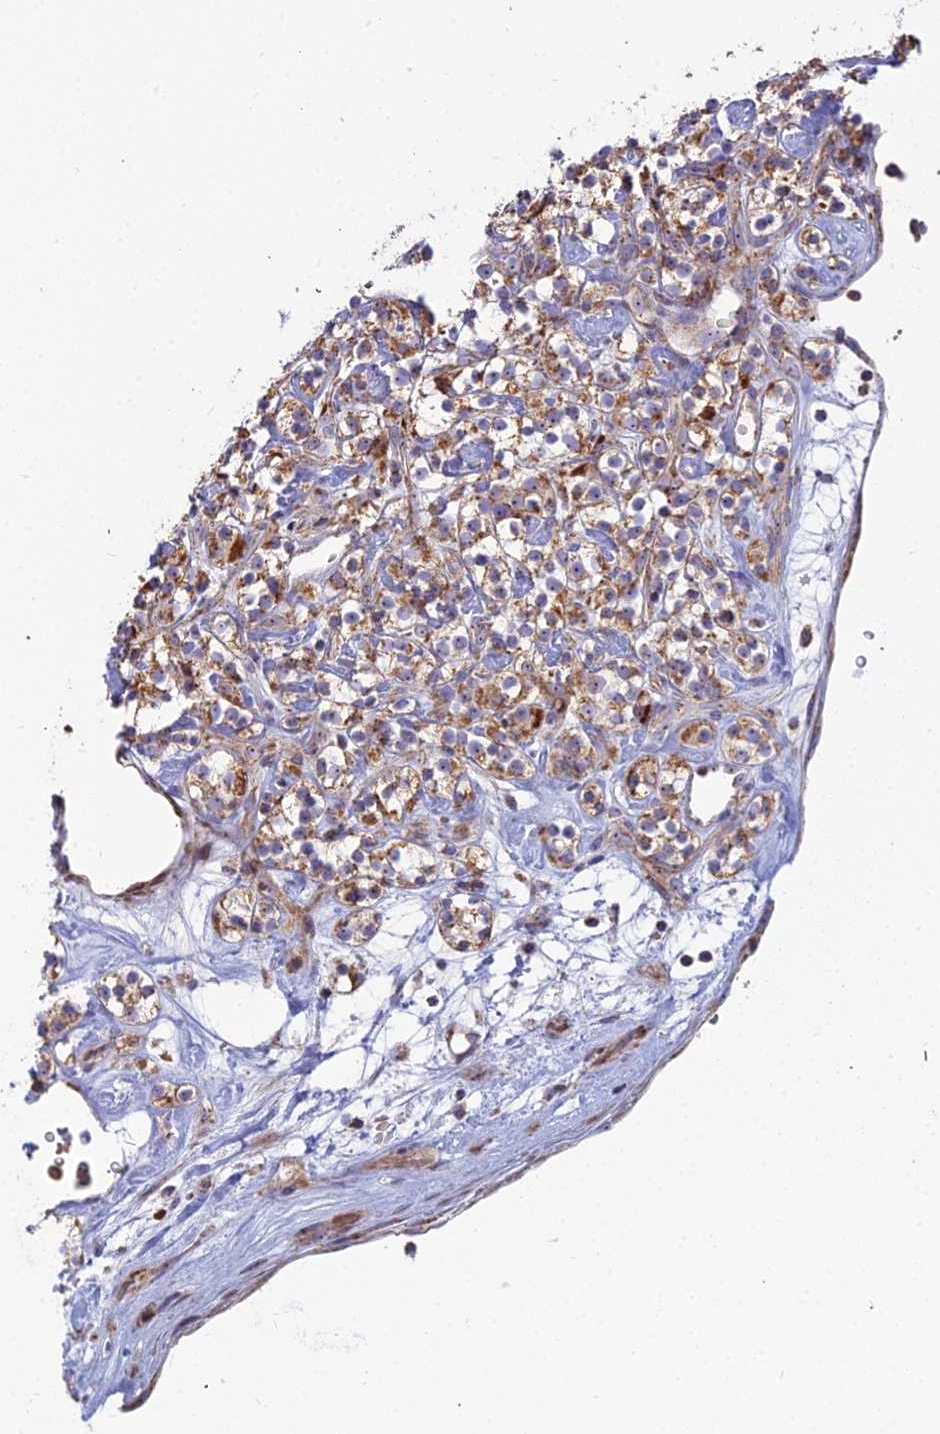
{"staining": {"intensity": "moderate", "quantity": ">75%", "location": "cytoplasmic/membranous"}, "tissue": "renal cancer", "cell_type": "Tumor cells", "image_type": "cancer", "snomed": [{"axis": "morphology", "description": "Adenocarcinoma, NOS"}, {"axis": "topography", "description": "Kidney"}], "caption": "Human renal cancer stained for a protein (brown) shows moderate cytoplasmic/membranous positive expression in about >75% of tumor cells.", "gene": "SLC35F4", "patient": {"sex": "male", "age": 77}}